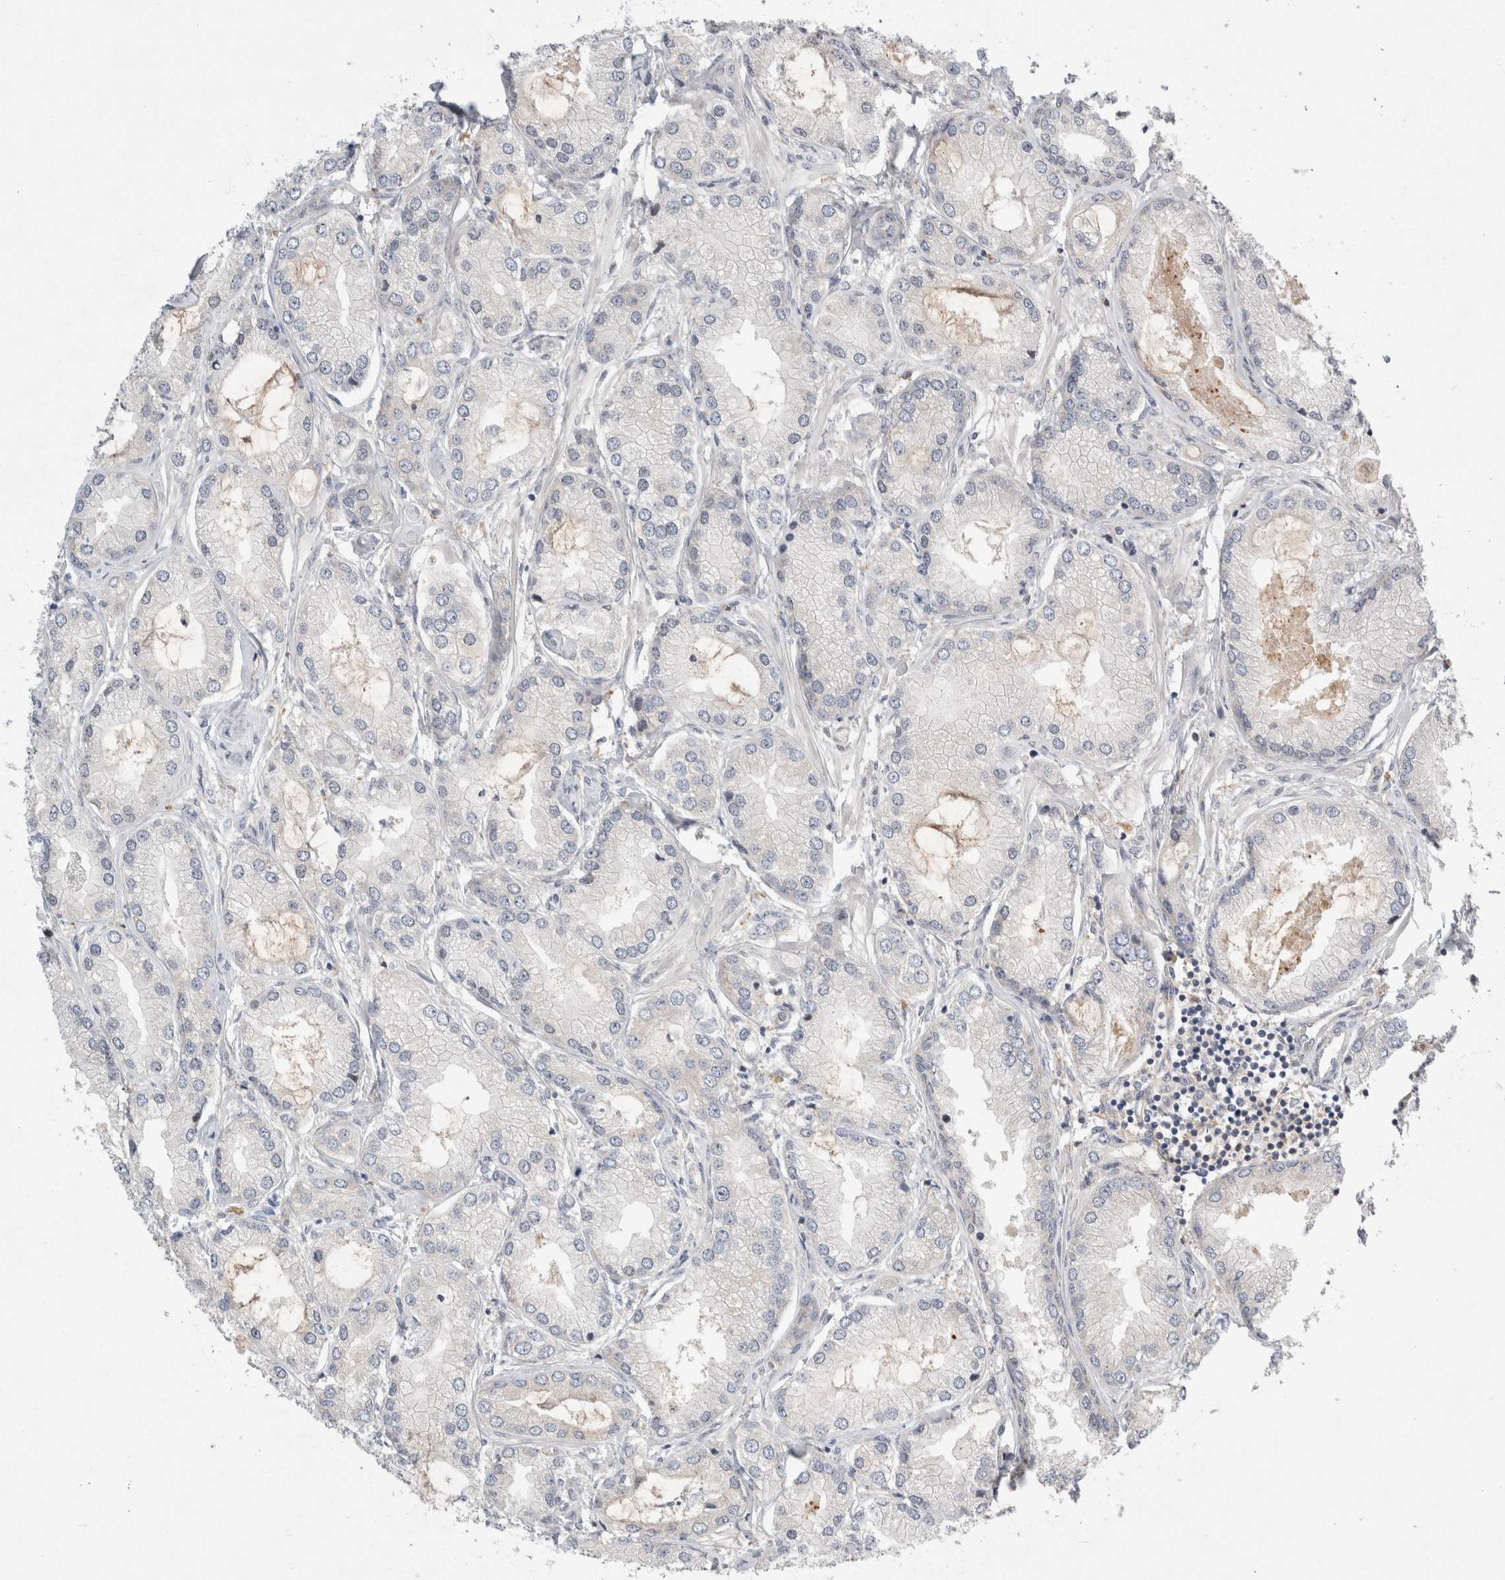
{"staining": {"intensity": "negative", "quantity": "none", "location": "none"}, "tissue": "prostate cancer", "cell_type": "Tumor cells", "image_type": "cancer", "snomed": [{"axis": "morphology", "description": "Adenocarcinoma, Low grade"}, {"axis": "topography", "description": "Prostate"}], "caption": "This is an IHC histopathology image of prostate cancer. There is no expression in tumor cells.", "gene": "CDCA7L", "patient": {"sex": "male", "age": 62}}